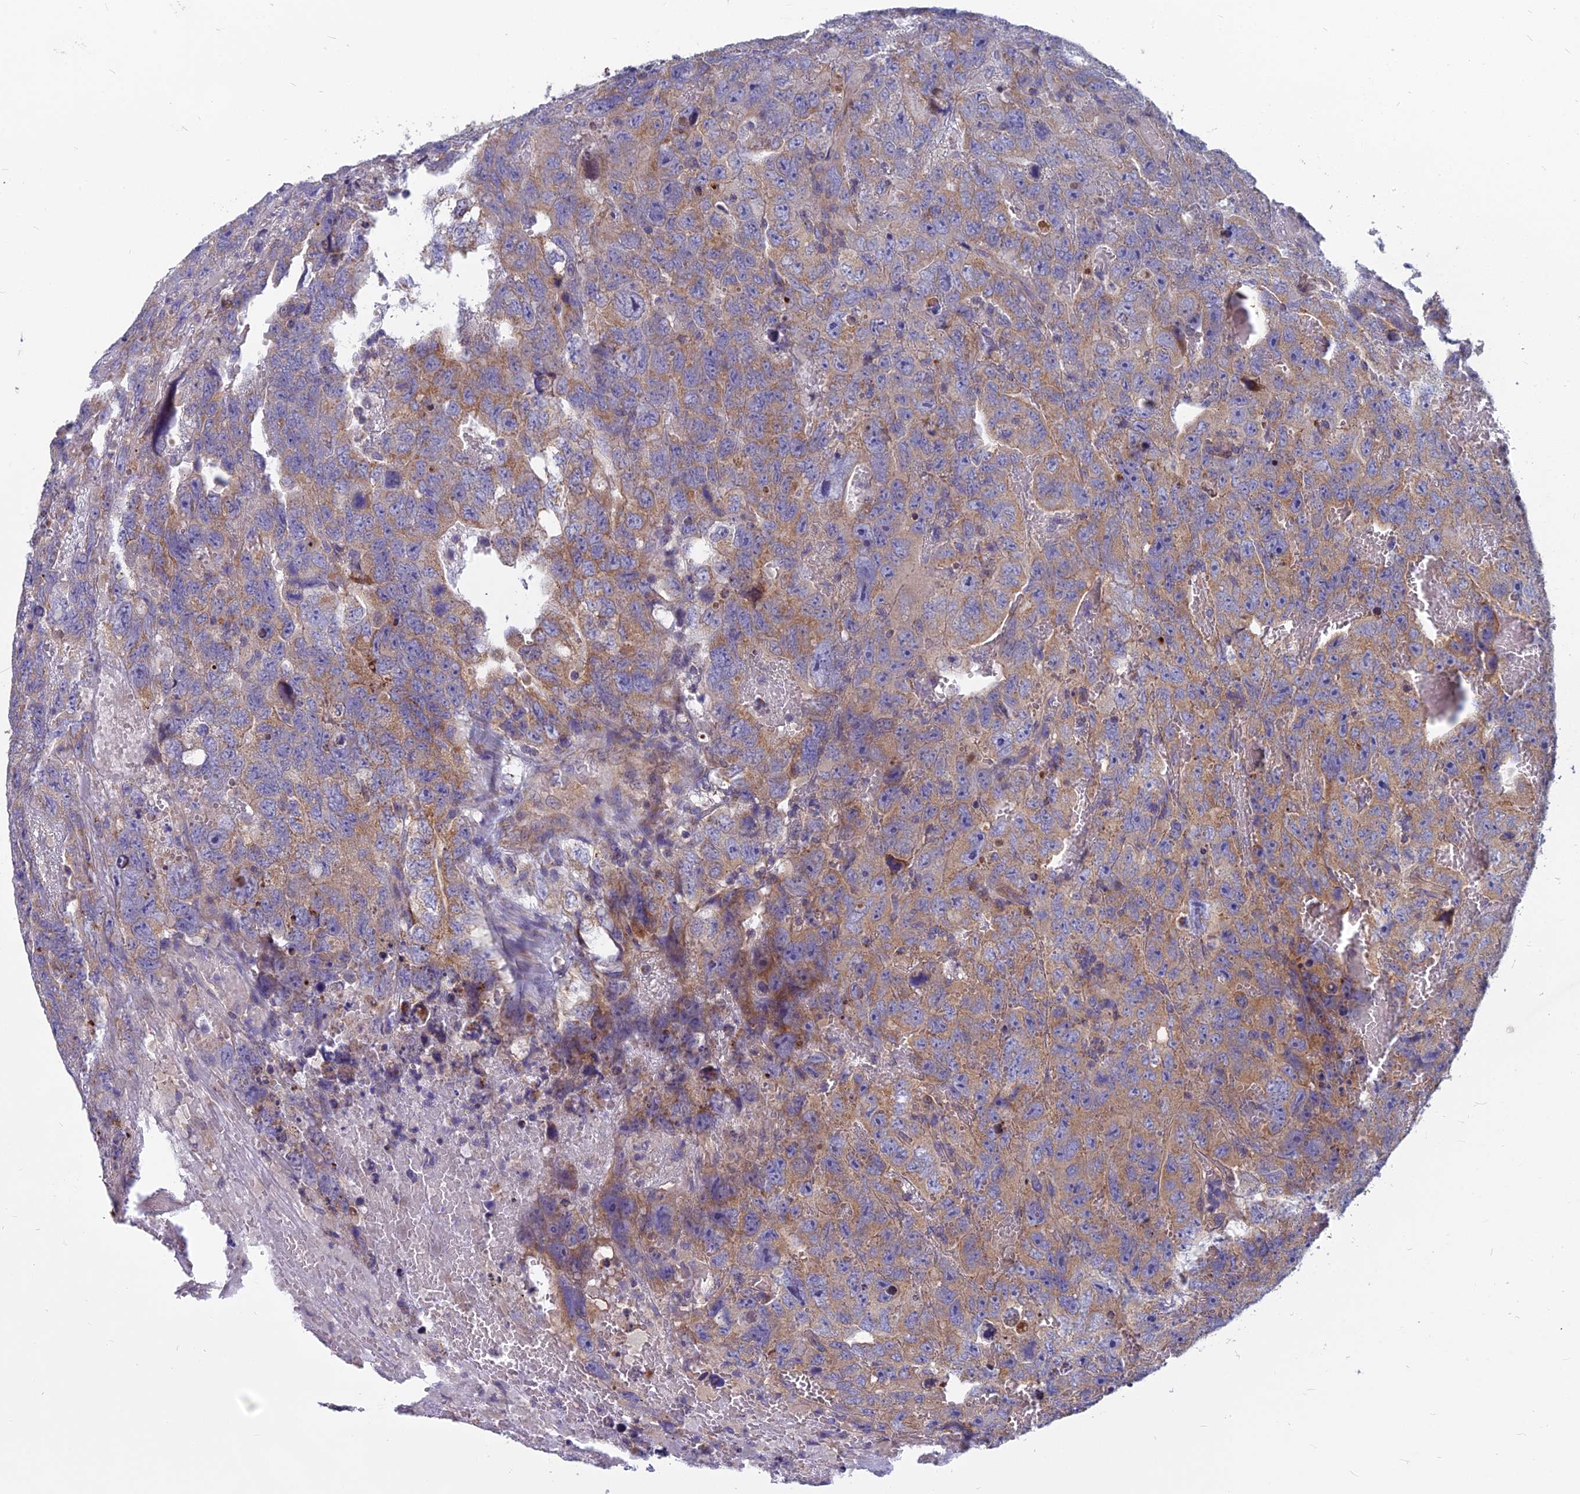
{"staining": {"intensity": "weak", "quantity": "25%-75%", "location": "cytoplasmic/membranous"}, "tissue": "testis cancer", "cell_type": "Tumor cells", "image_type": "cancer", "snomed": [{"axis": "morphology", "description": "Carcinoma, Embryonal, NOS"}, {"axis": "topography", "description": "Testis"}], "caption": "IHC image of neoplastic tissue: human testis embryonal carcinoma stained using IHC shows low levels of weak protein expression localized specifically in the cytoplasmic/membranous of tumor cells, appearing as a cytoplasmic/membranous brown color.", "gene": "COX20", "patient": {"sex": "male", "age": 45}}